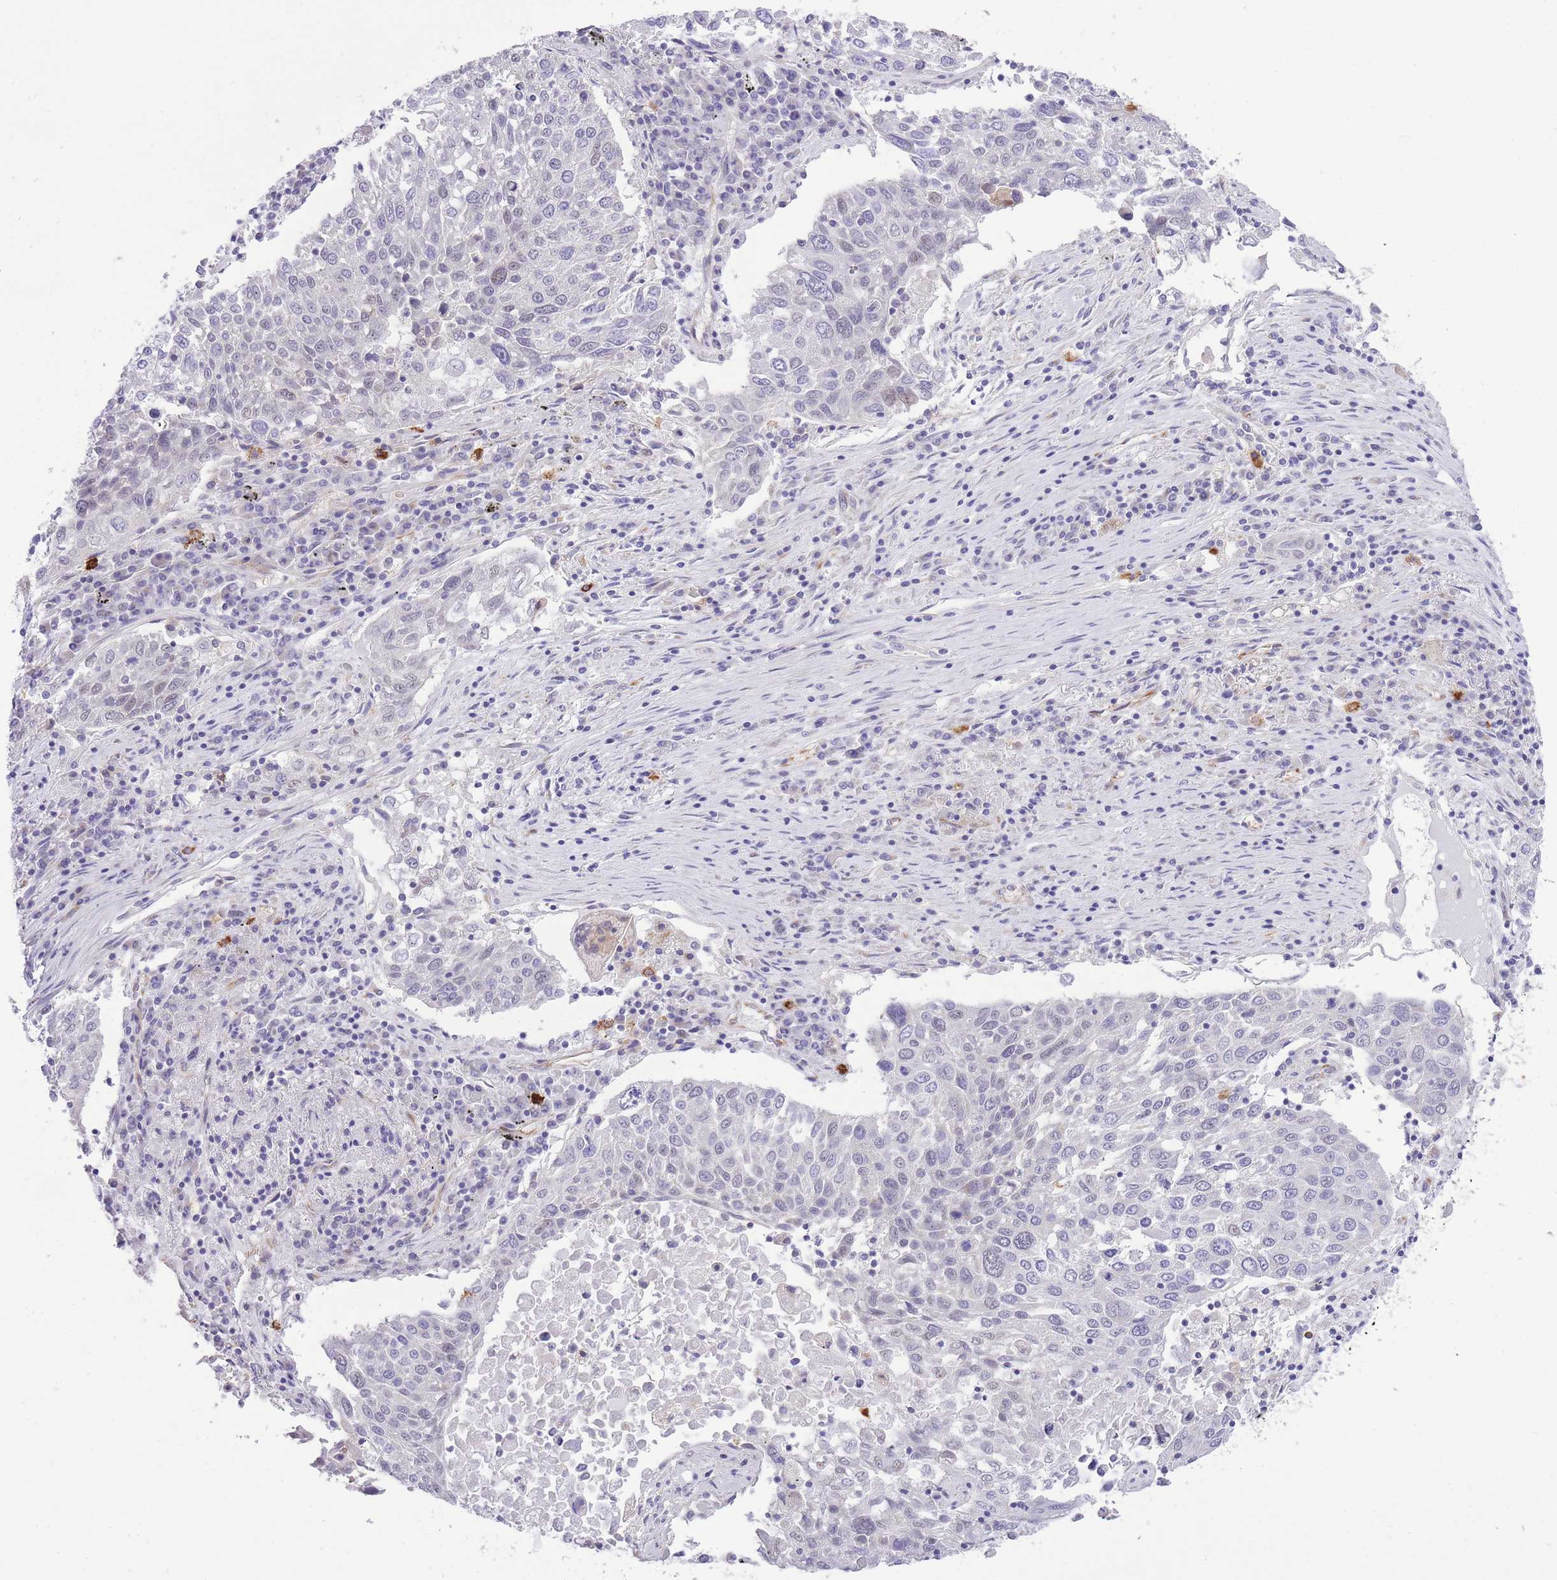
{"staining": {"intensity": "negative", "quantity": "none", "location": "none"}, "tissue": "lung cancer", "cell_type": "Tumor cells", "image_type": "cancer", "snomed": [{"axis": "morphology", "description": "Squamous cell carcinoma, NOS"}, {"axis": "topography", "description": "Lung"}], "caption": "Immunohistochemical staining of lung cancer (squamous cell carcinoma) shows no significant positivity in tumor cells.", "gene": "MEIOSIN", "patient": {"sex": "male", "age": 65}}